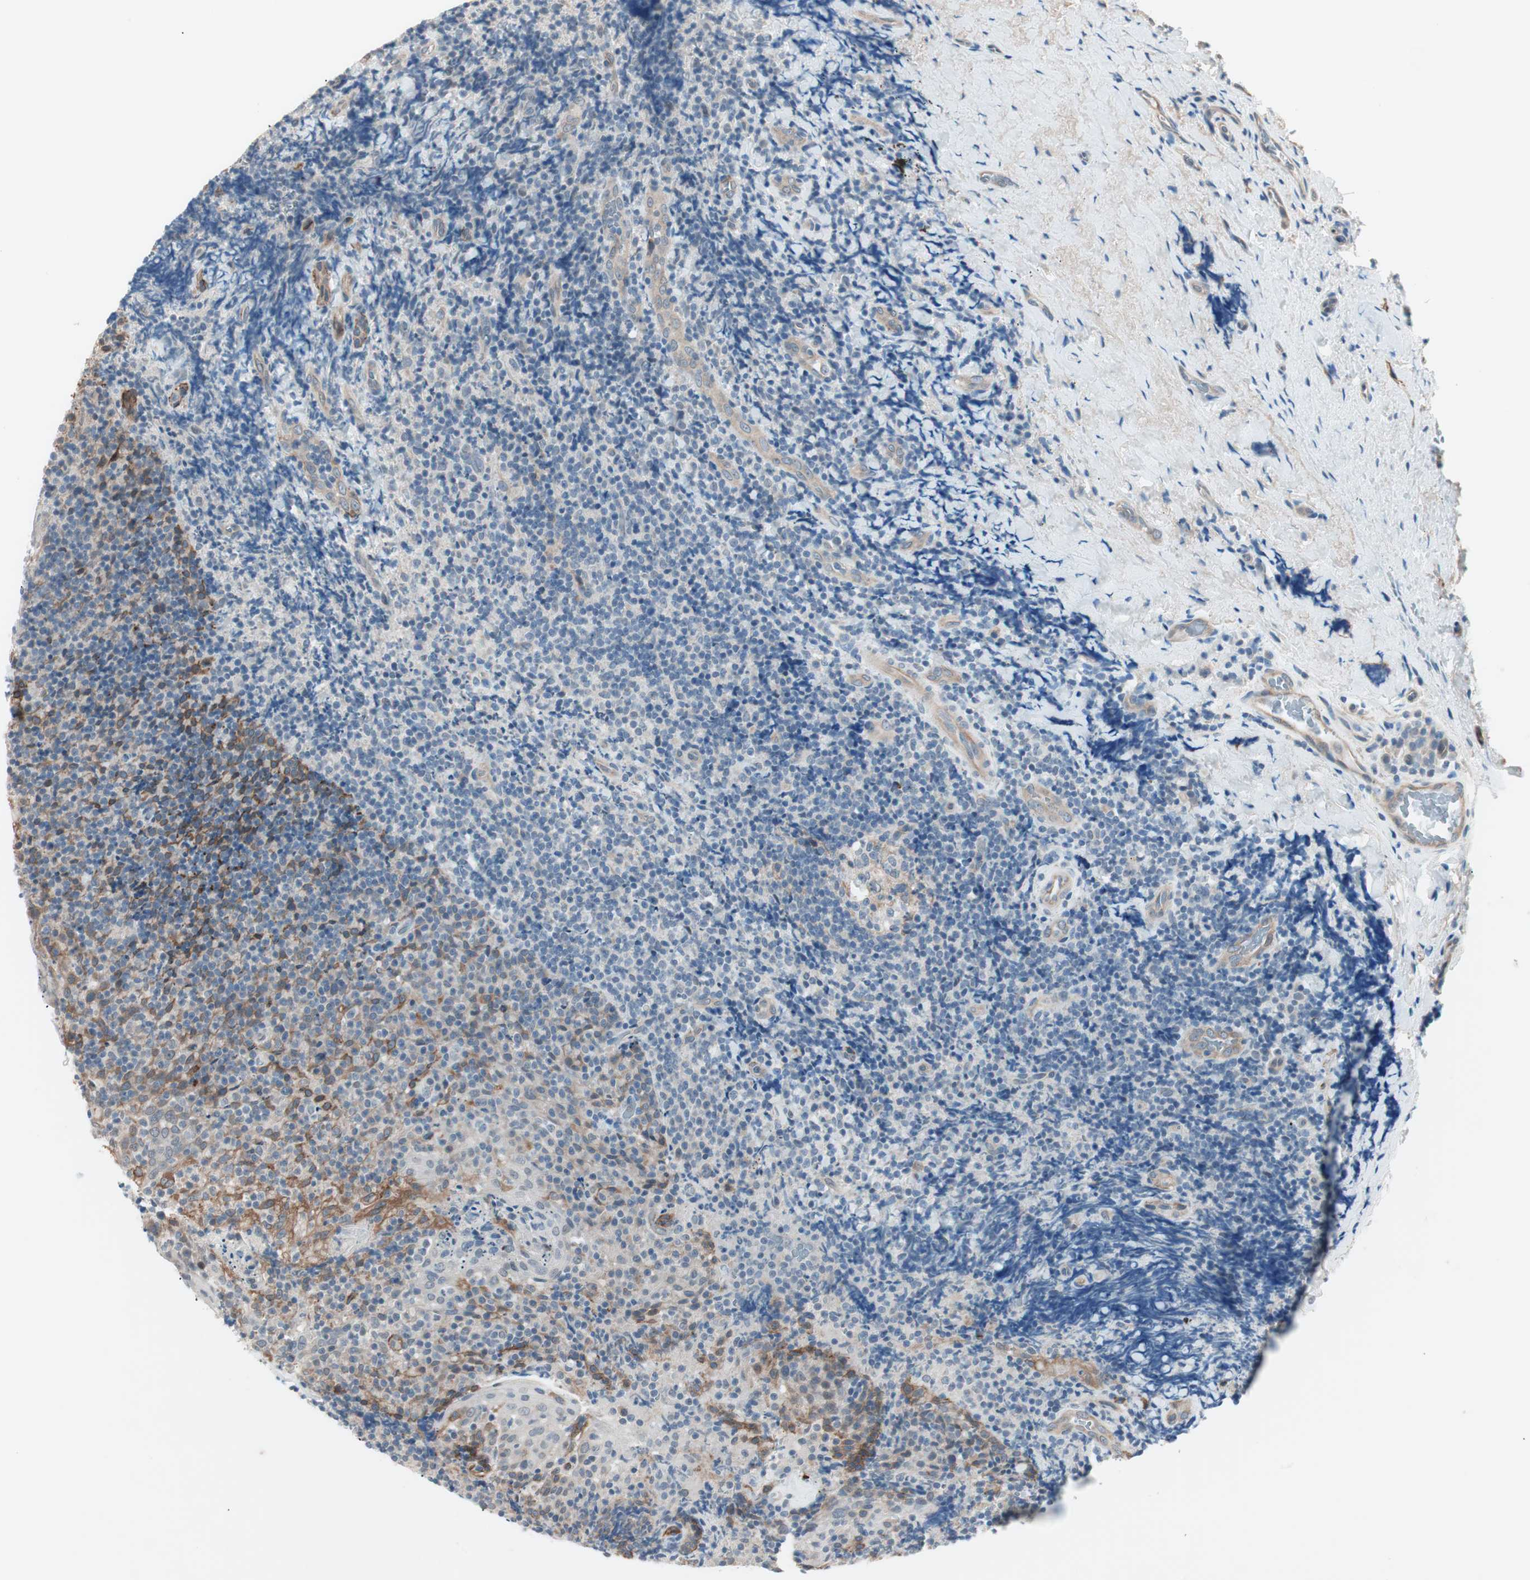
{"staining": {"intensity": "negative", "quantity": "none", "location": "none"}, "tissue": "lymphoma", "cell_type": "Tumor cells", "image_type": "cancer", "snomed": [{"axis": "morphology", "description": "Malignant lymphoma, non-Hodgkin's type, High grade"}, {"axis": "topography", "description": "Tonsil"}], "caption": "An IHC image of lymphoma is shown. There is no staining in tumor cells of lymphoma.", "gene": "ITGB4", "patient": {"sex": "female", "age": 36}}